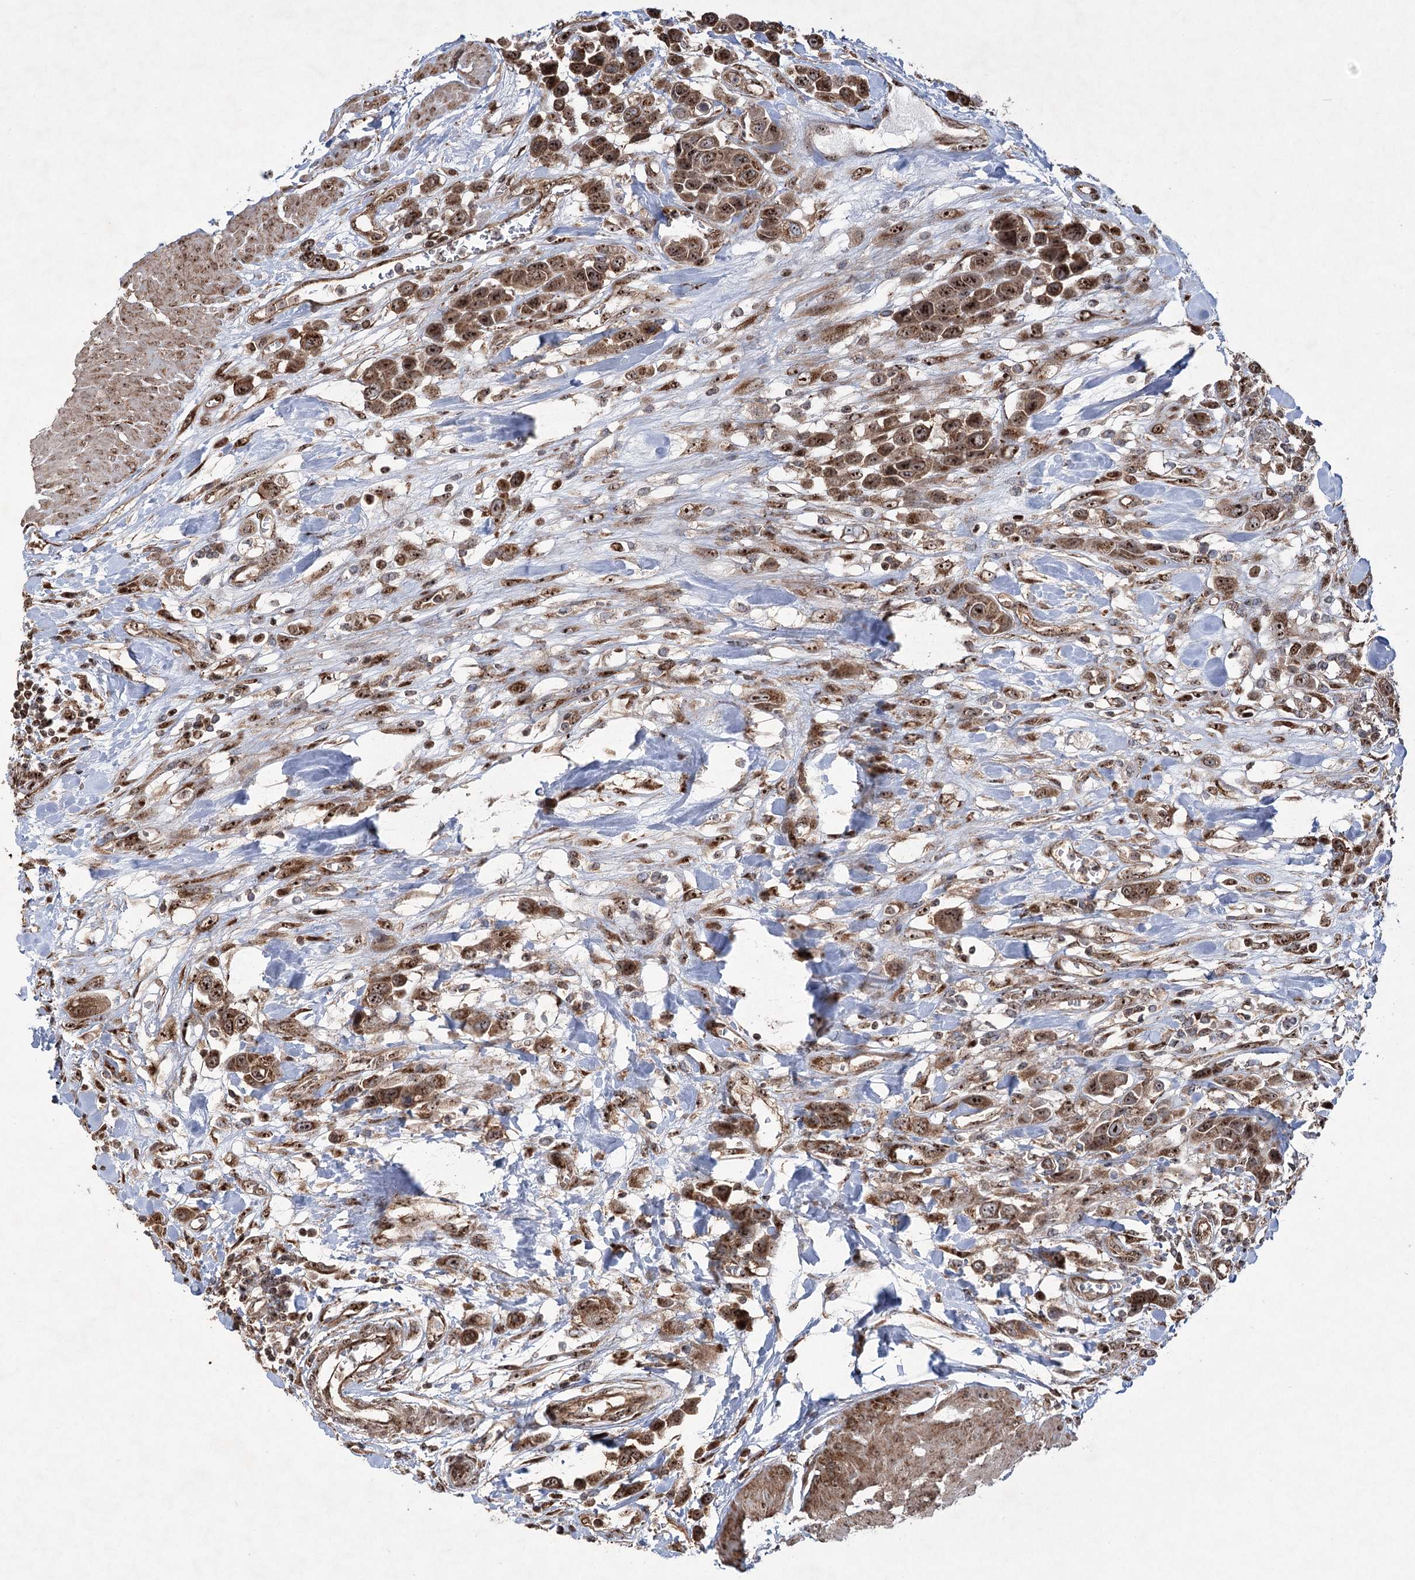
{"staining": {"intensity": "strong", "quantity": ">75%", "location": "cytoplasmic/membranous,nuclear"}, "tissue": "urothelial cancer", "cell_type": "Tumor cells", "image_type": "cancer", "snomed": [{"axis": "morphology", "description": "Urothelial carcinoma, High grade"}, {"axis": "topography", "description": "Urinary bladder"}], "caption": "Urothelial cancer tissue exhibits strong cytoplasmic/membranous and nuclear staining in about >75% of tumor cells, visualized by immunohistochemistry.", "gene": "SERINC5", "patient": {"sex": "male", "age": 50}}